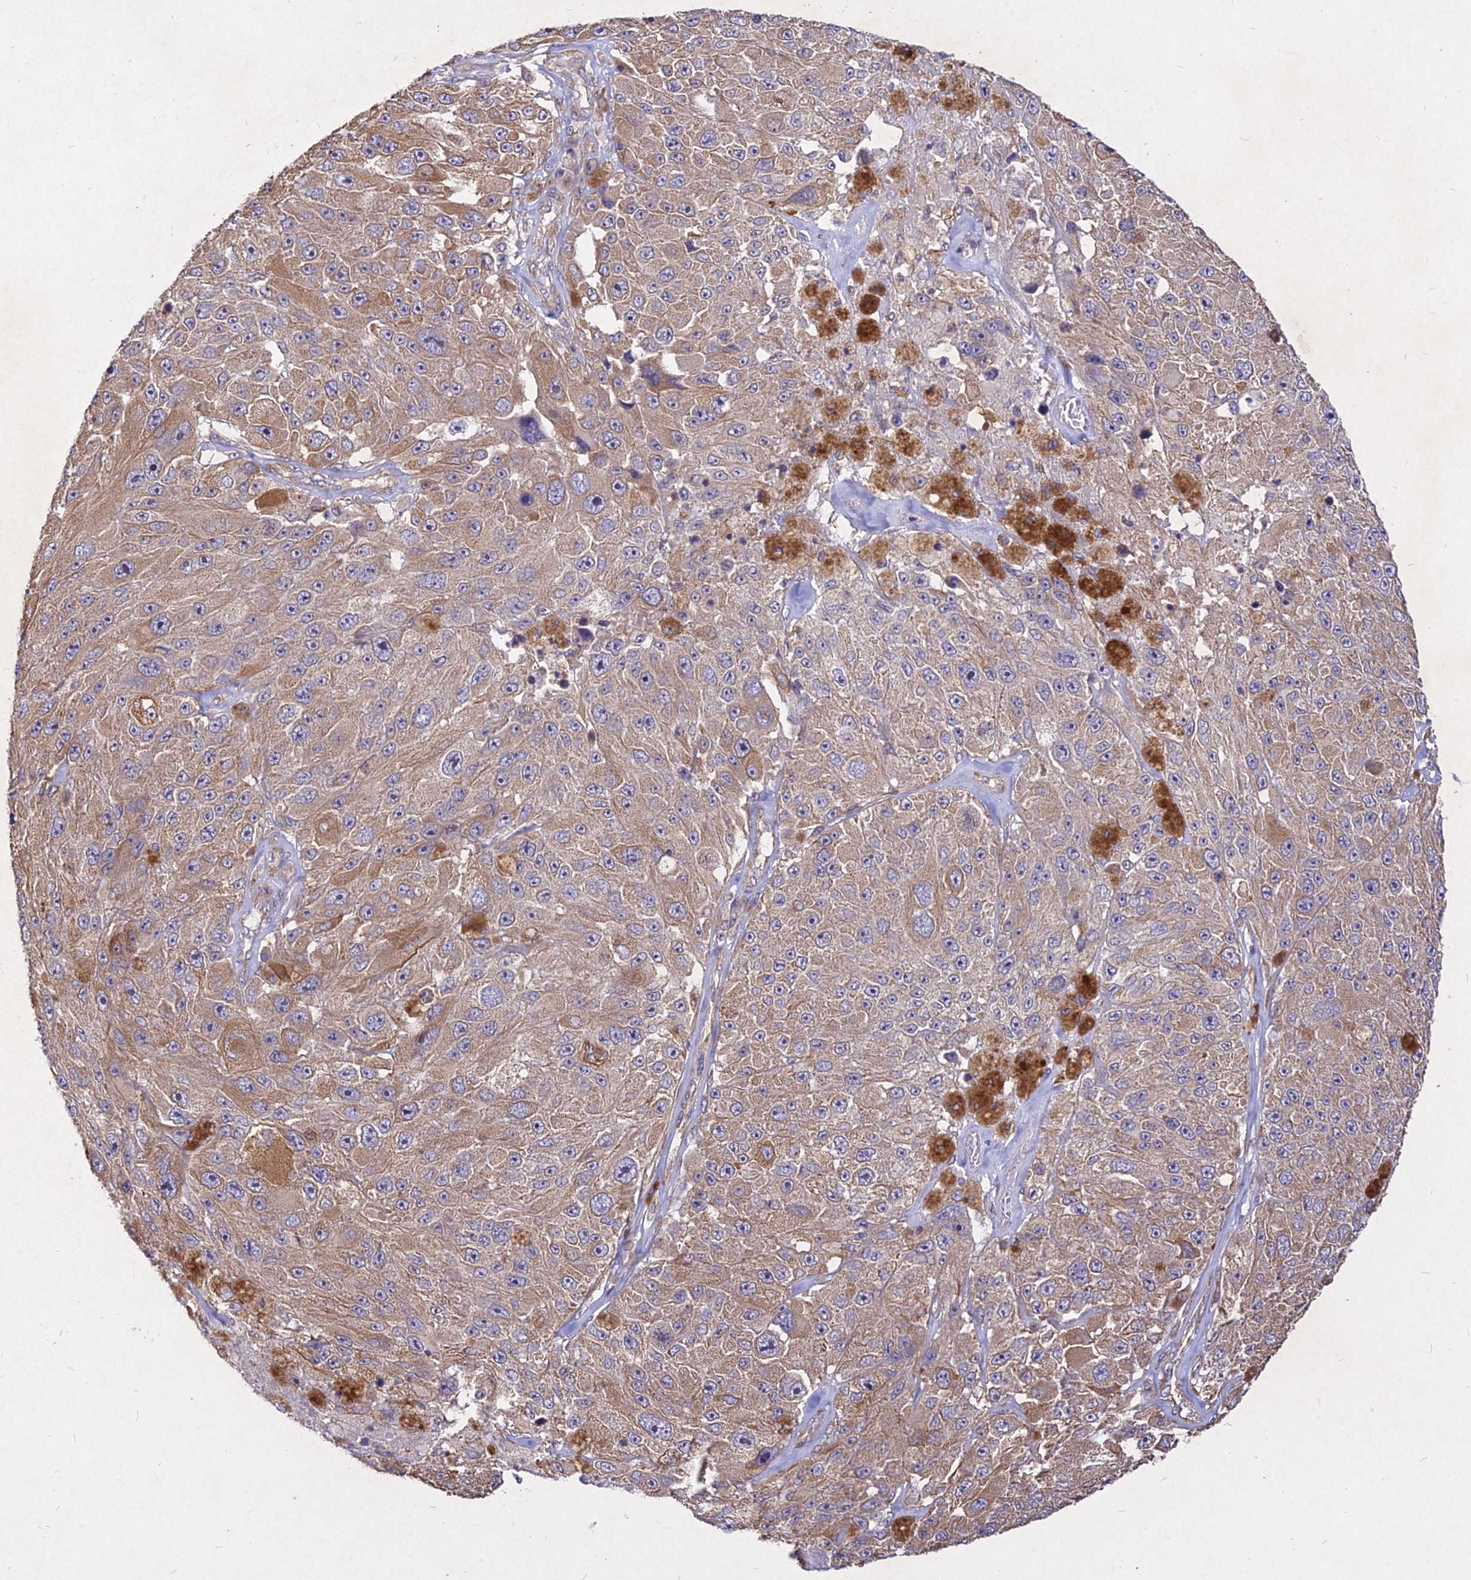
{"staining": {"intensity": "moderate", "quantity": "25%-75%", "location": "cytoplasmic/membranous"}, "tissue": "melanoma", "cell_type": "Tumor cells", "image_type": "cancer", "snomed": [{"axis": "morphology", "description": "Malignant melanoma, Metastatic site"}, {"axis": "topography", "description": "Lymph node"}], "caption": "Melanoma stained for a protein displays moderate cytoplasmic/membranous positivity in tumor cells. (Brightfield microscopy of DAB IHC at high magnification).", "gene": "SKA1", "patient": {"sex": "male", "age": 62}}